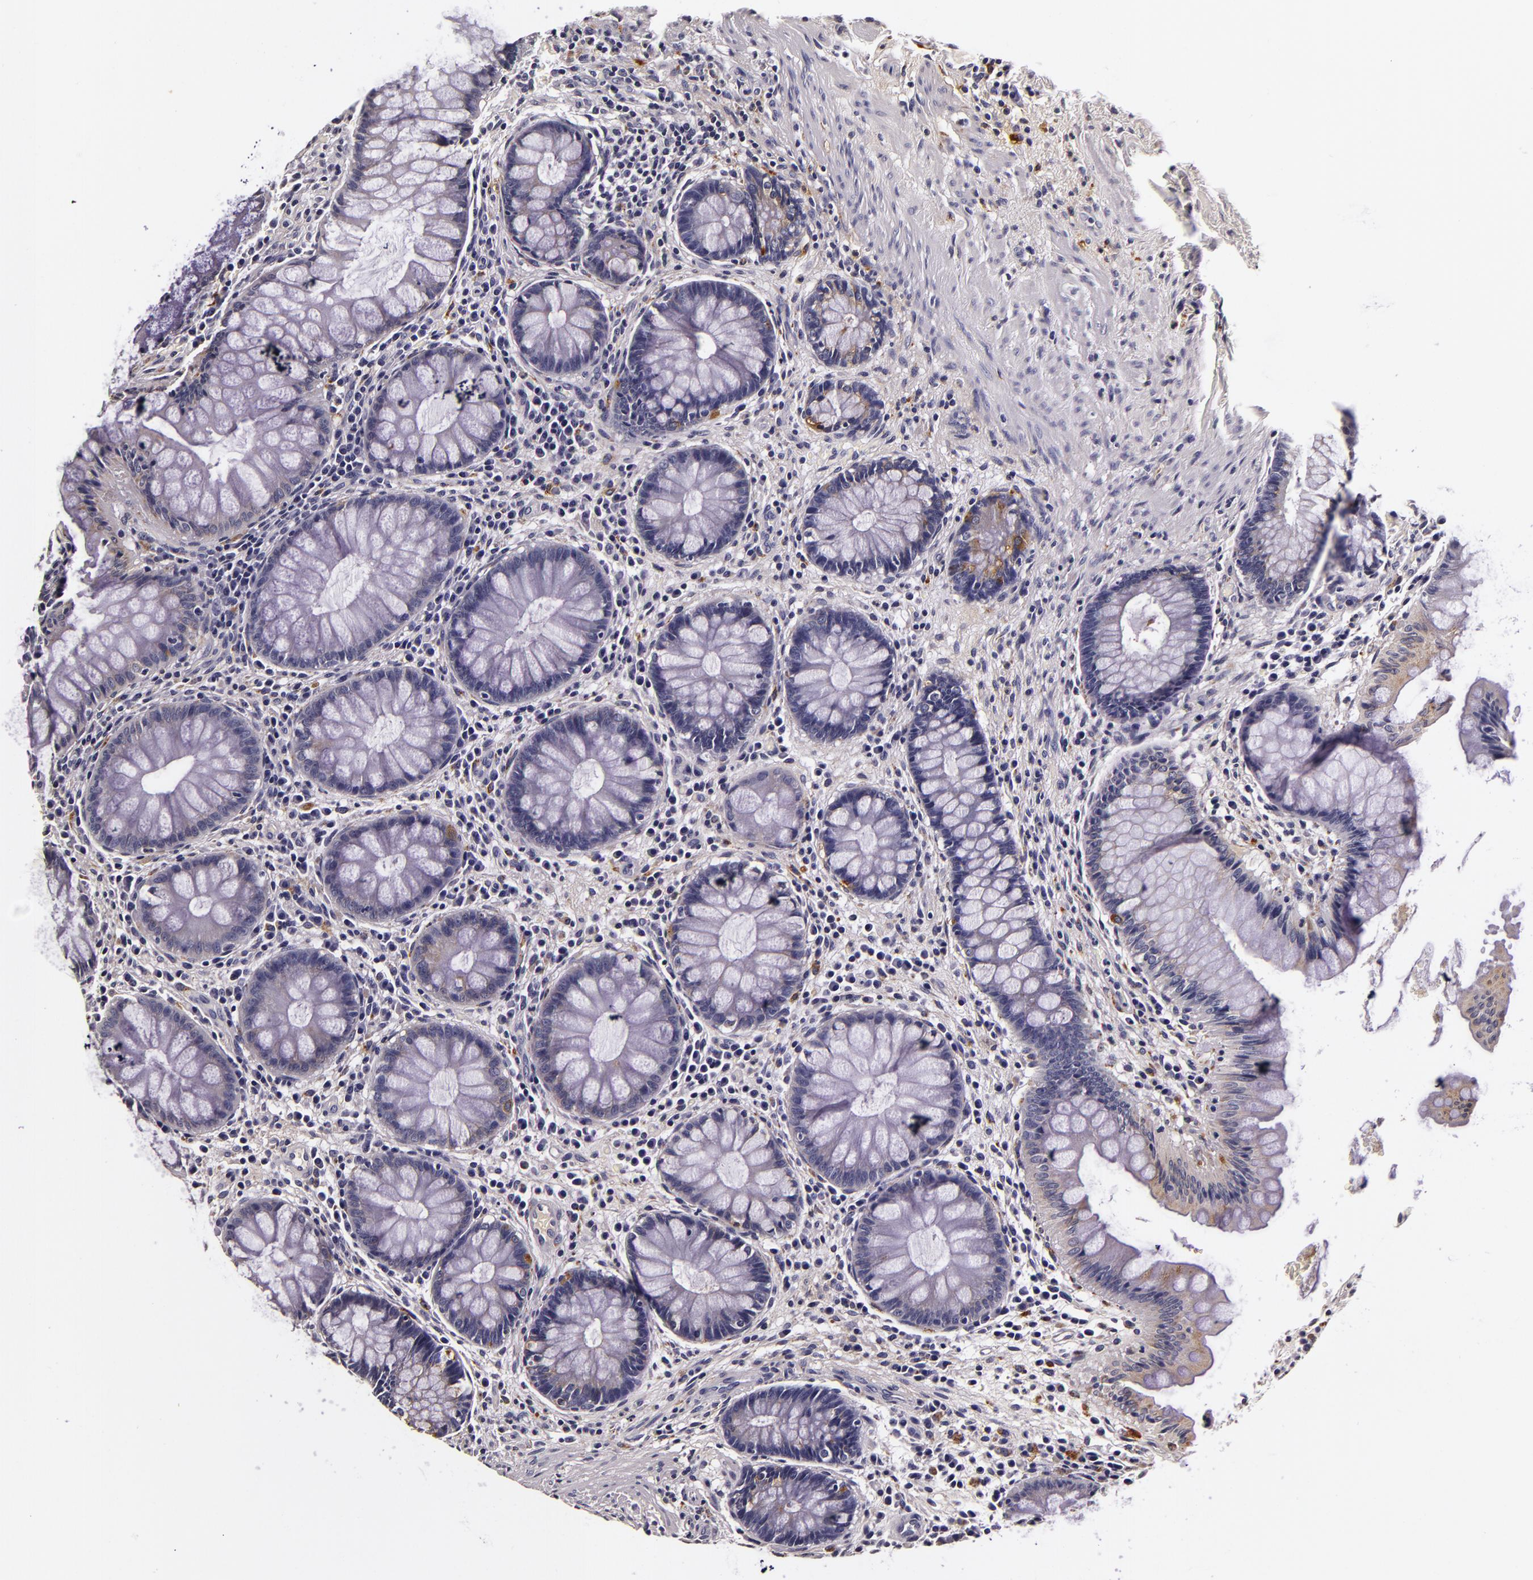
{"staining": {"intensity": "moderate", "quantity": "25%-75%", "location": "cytoplasmic/membranous"}, "tissue": "rectum", "cell_type": "Glandular cells", "image_type": "normal", "snomed": [{"axis": "morphology", "description": "Normal tissue, NOS"}, {"axis": "topography", "description": "Rectum"}], "caption": "The photomicrograph reveals staining of normal rectum, revealing moderate cytoplasmic/membranous protein staining (brown color) within glandular cells. Immunohistochemistry stains the protein in brown and the nuclei are stained blue.", "gene": "LGALS3BP", "patient": {"sex": "male", "age": 77}}